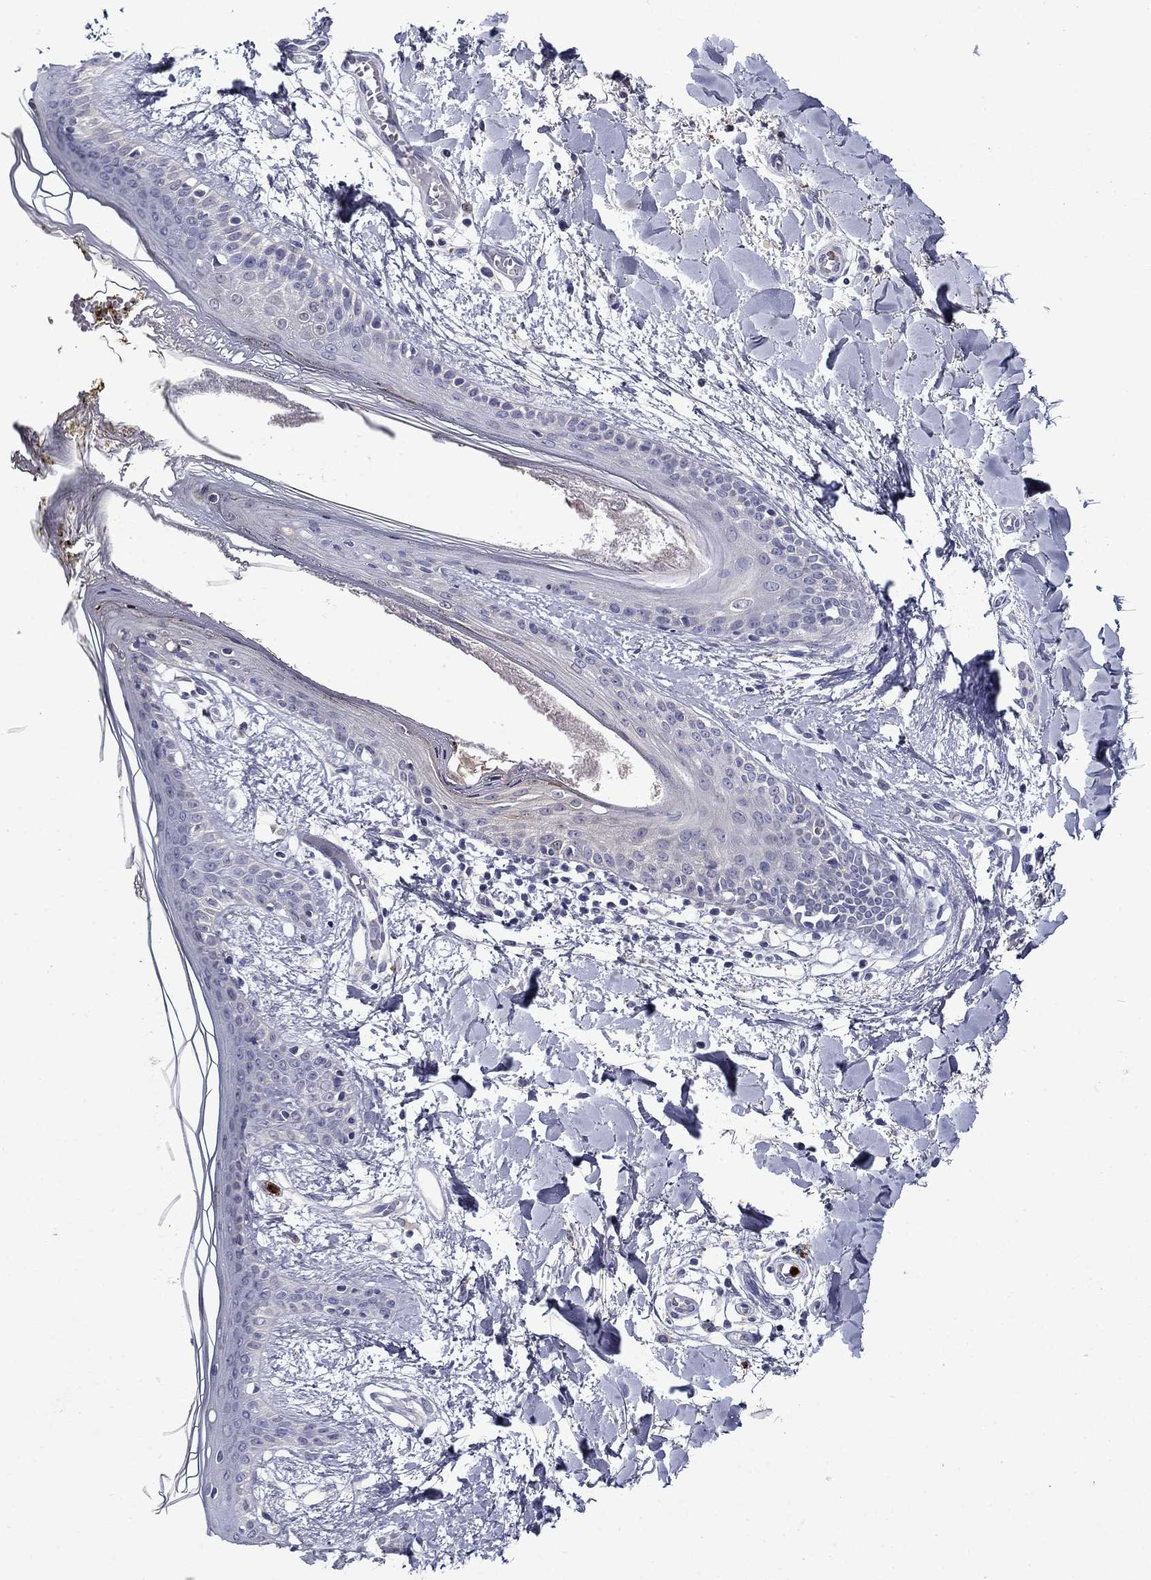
{"staining": {"intensity": "negative", "quantity": "none", "location": "none"}, "tissue": "skin", "cell_type": "Fibroblasts", "image_type": "normal", "snomed": [{"axis": "morphology", "description": "Normal tissue, NOS"}, {"axis": "topography", "description": "Skin"}], "caption": "A micrograph of skin stained for a protein shows no brown staining in fibroblasts. (Brightfield microscopy of DAB (3,3'-diaminobenzidine) IHC at high magnification).", "gene": "IRF5", "patient": {"sex": "female", "age": 34}}